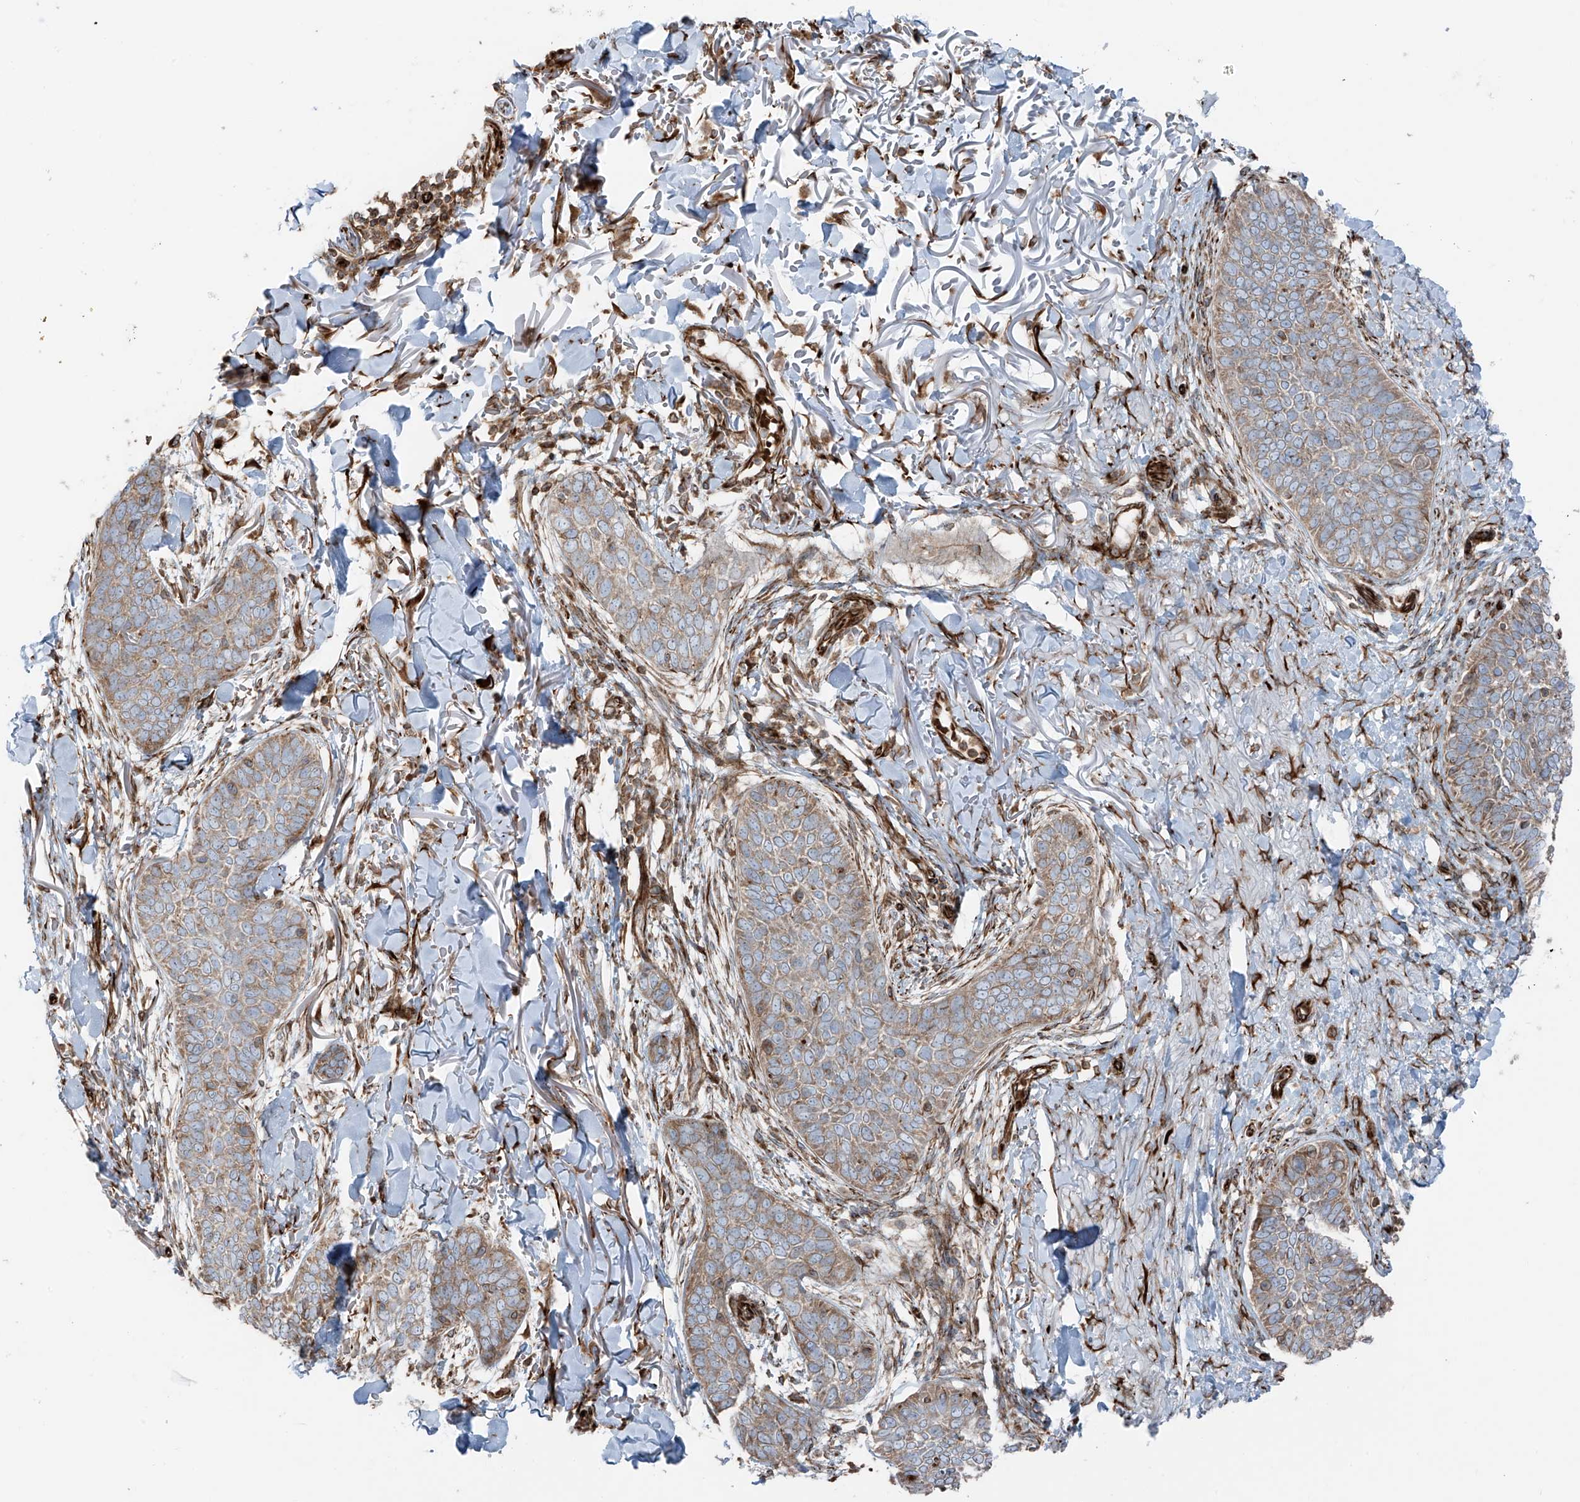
{"staining": {"intensity": "moderate", "quantity": ">75%", "location": "cytoplasmic/membranous"}, "tissue": "skin cancer", "cell_type": "Tumor cells", "image_type": "cancer", "snomed": [{"axis": "morphology", "description": "Basal cell carcinoma"}, {"axis": "topography", "description": "Skin"}], "caption": "There is medium levels of moderate cytoplasmic/membranous expression in tumor cells of skin cancer (basal cell carcinoma), as demonstrated by immunohistochemical staining (brown color).", "gene": "ERLEC1", "patient": {"sex": "male", "age": 85}}